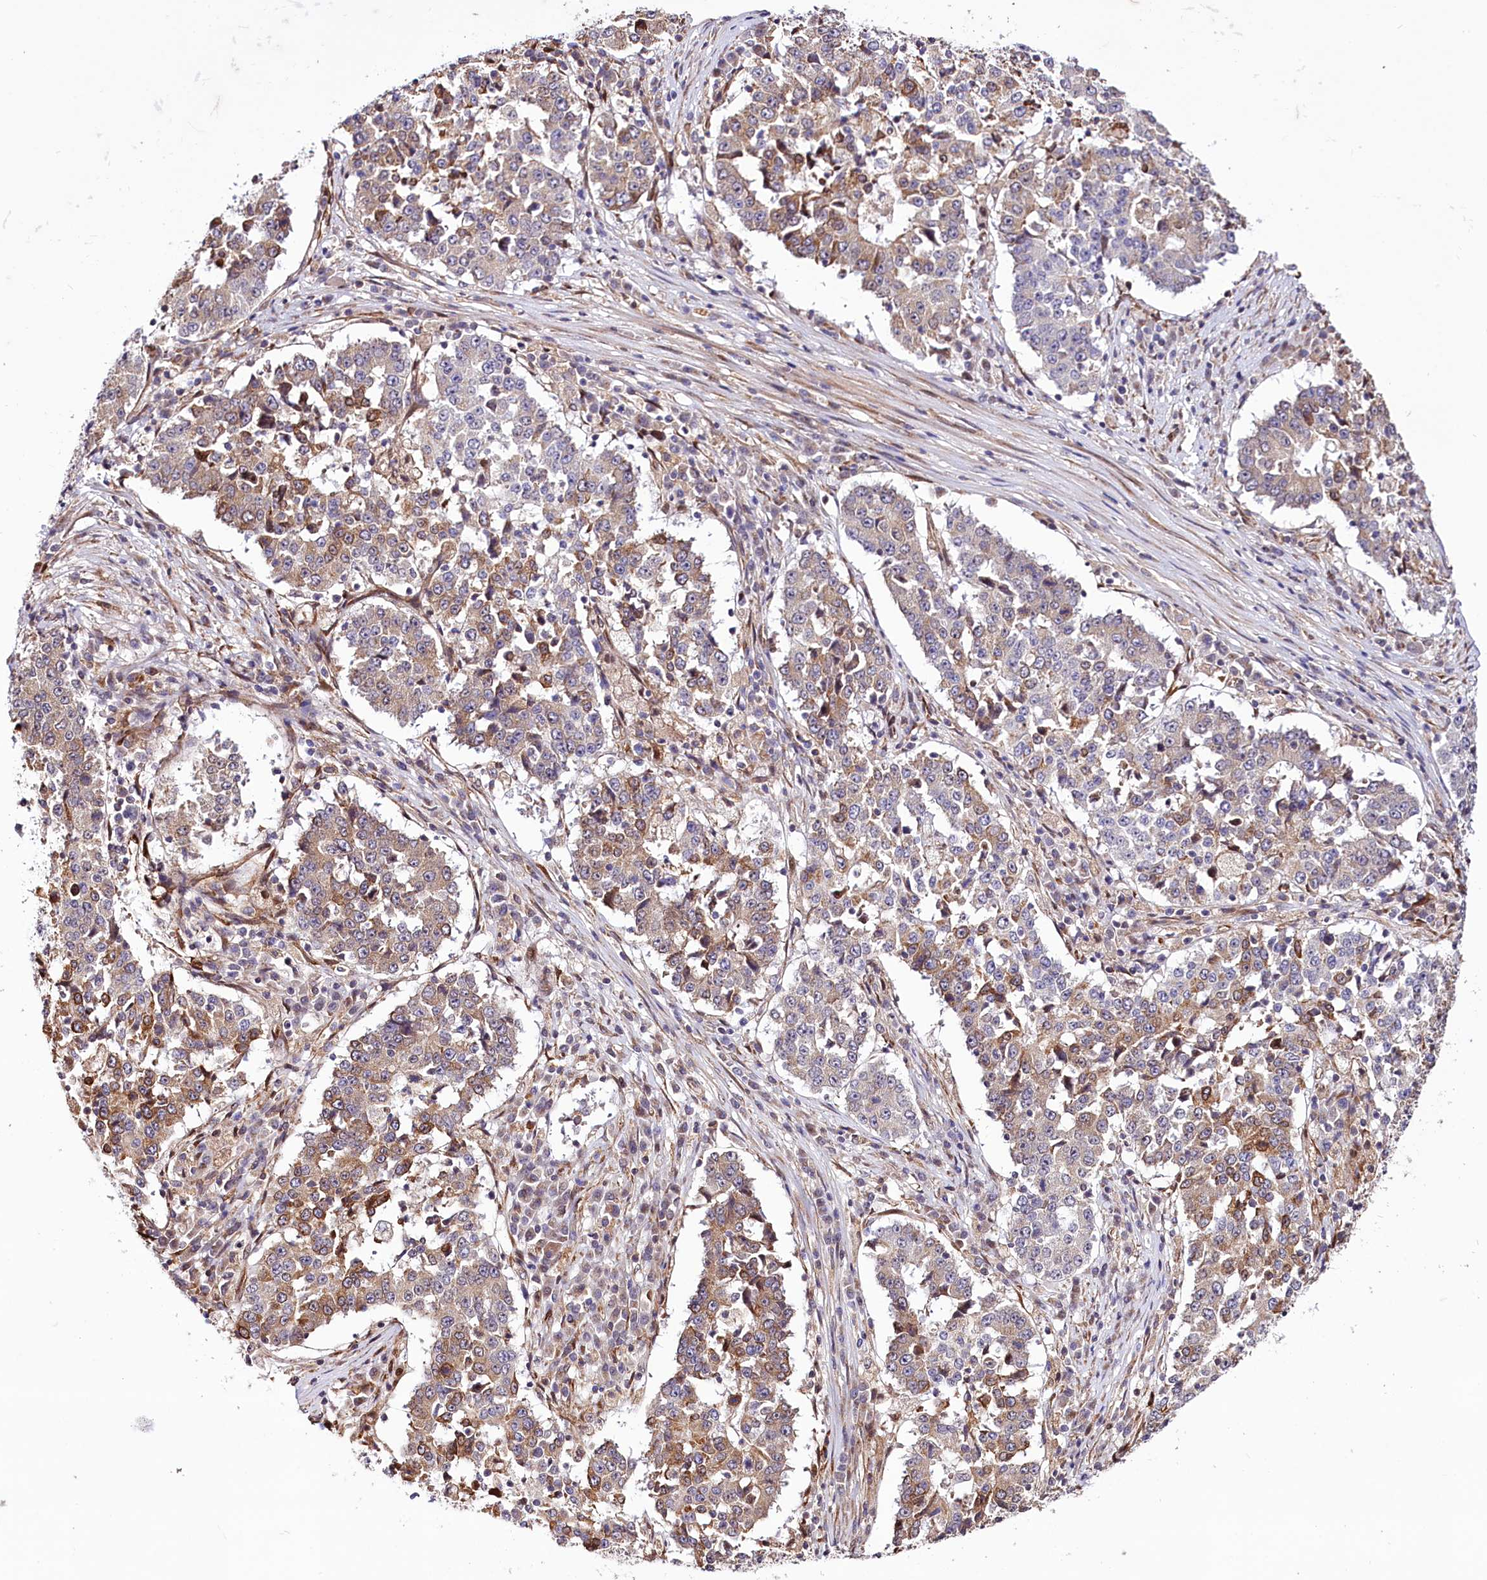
{"staining": {"intensity": "weak", "quantity": "25%-75%", "location": "cytoplasmic/membranous"}, "tissue": "stomach cancer", "cell_type": "Tumor cells", "image_type": "cancer", "snomed": [{"axis": "morphology", "description": "Adenocarcinoma, NOS"}, {"axis": "topography", "description": "Stomach"}], "caption": "This is an image of immunohistochemistry staining of adenocarcinoma (stomach), which shows weak expression in the cytoplasmic/membranous of tumor cells.", "gene": "CUTC", "patient": {"sex": "male", "age": 59}}